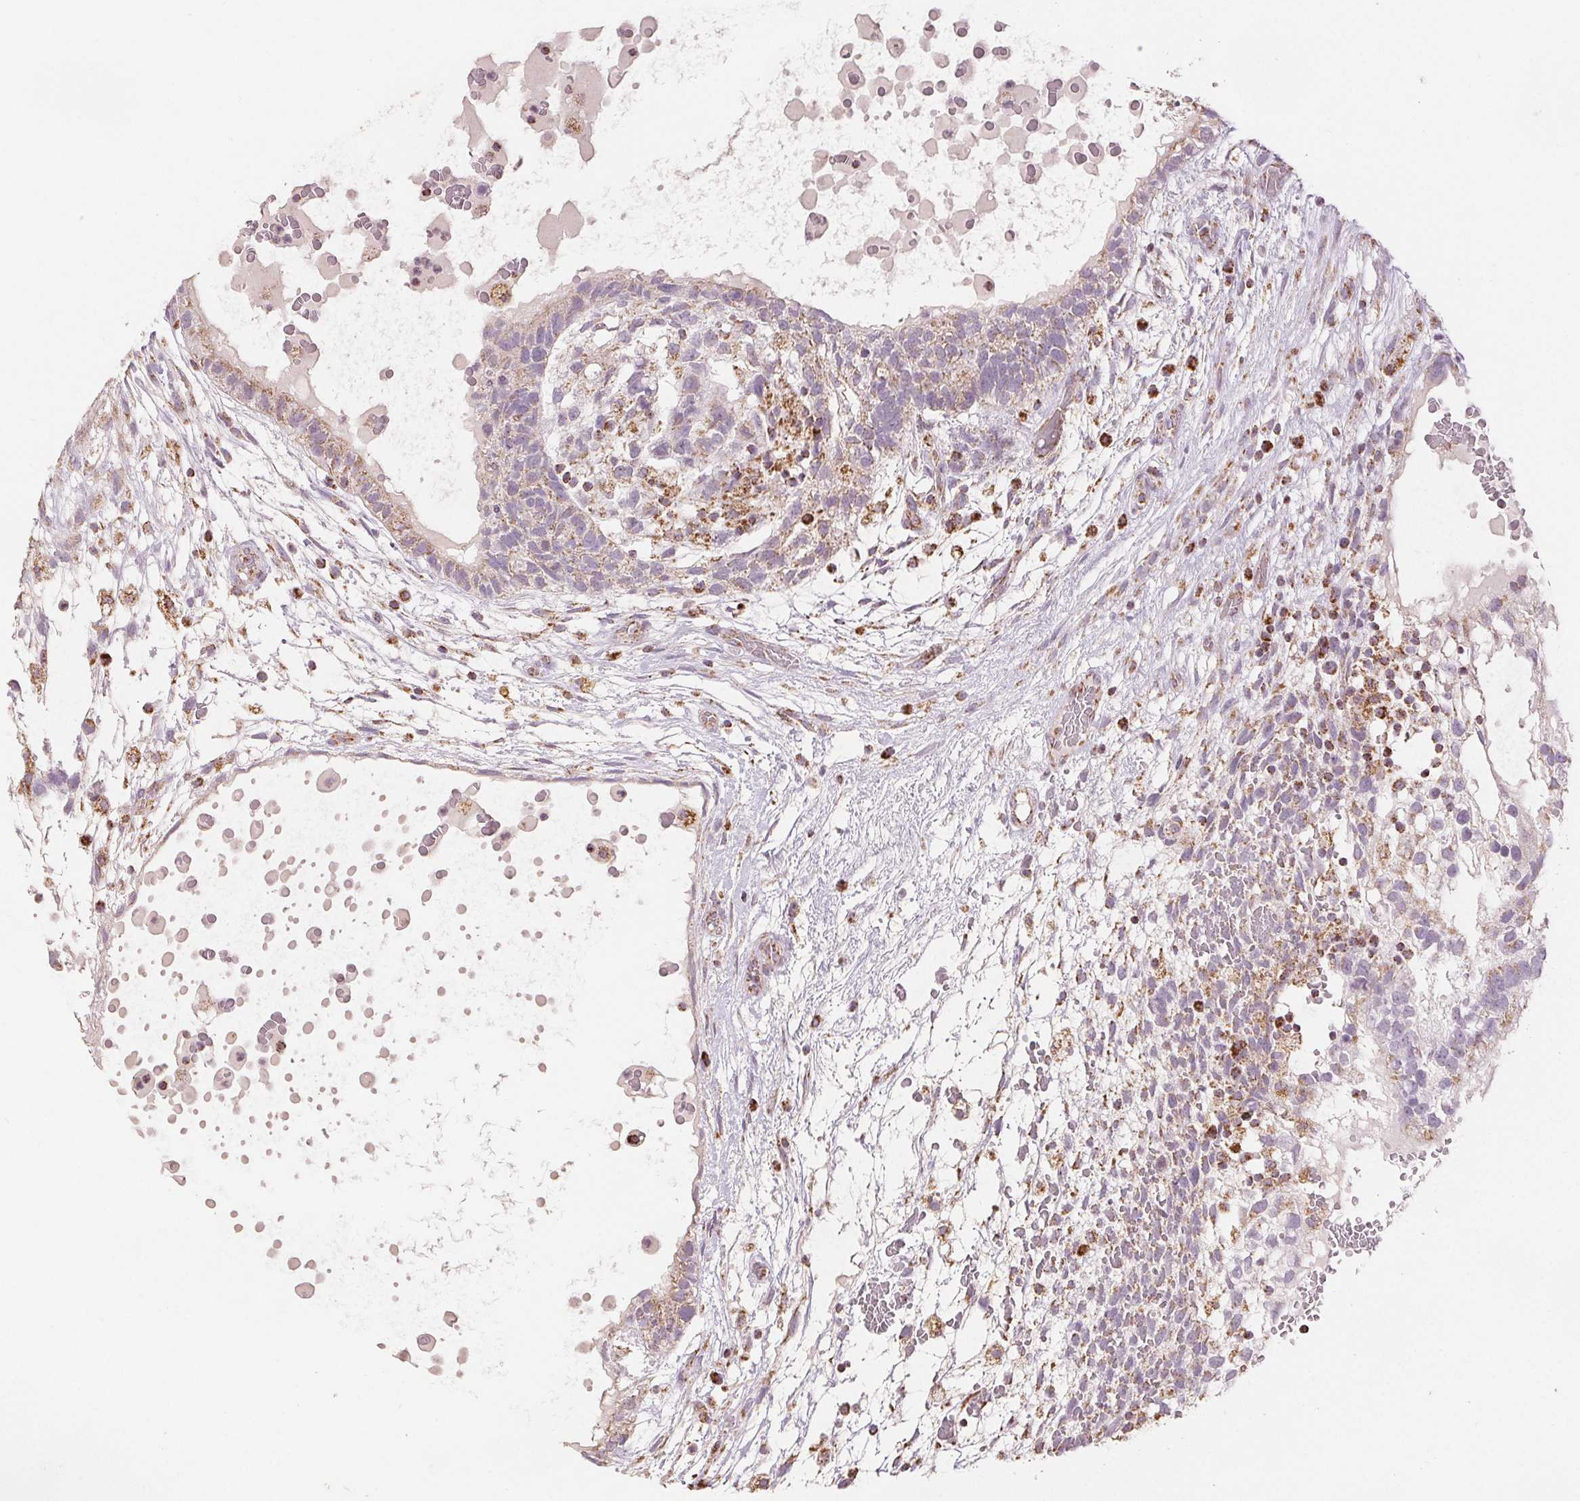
{"staining": {"intensity": "weak", "quantity": "25%-75%", "location": "cytoplasmic/membranous"}, "tissue": "testis cancer", "cell_type": "Tumor cells", "image_type": "cancer", "snomed": [{"axis": "morphology", "description": "Normal tissue, NOS"}, {"axis": "morphology", "description": "Carcinoma, Embryonal, NOS"}, {"axis": "topography", "description": "Testis"}], "caption": "Testis embryonal carcinoma tissue displays weak cytoplasmic/membranous staining in approximately 25%-75% of tumor cells", "gene": "SDHB", "patient": {"sex": "male", "age": 32}}